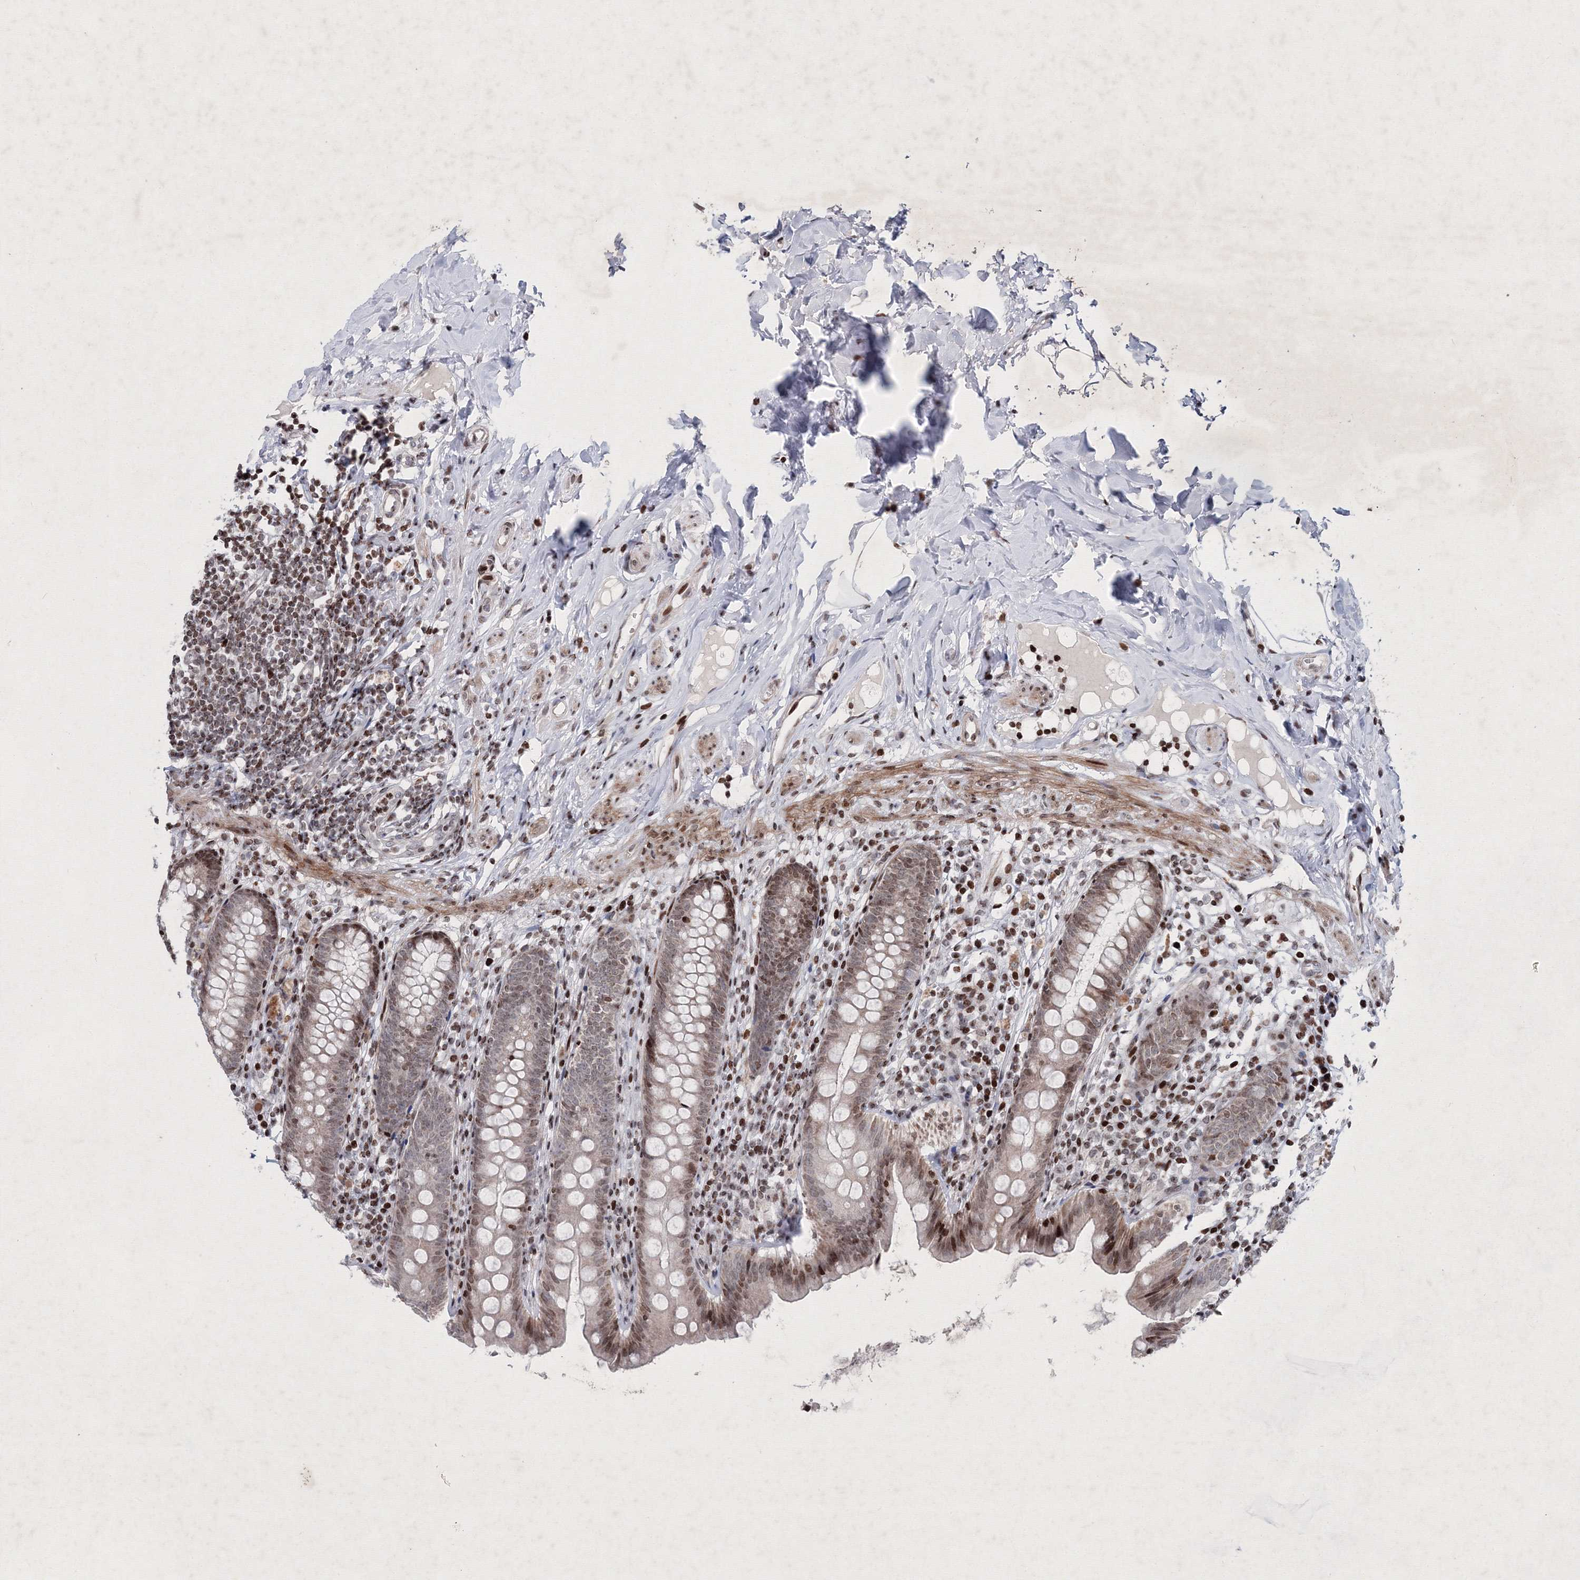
{"staining": {"intensity": "moderate", "quantity": "<25%", "location": "nuclear"}, "tissue": "appendix", "cell_type": "Glandular cells", "image_type": "normal", "snomed": [{"axis": "morphology", "description": "Normal tissue, NOS"}, {"axis": "topography", "description": "Appendix"}], "caption": "High-power microscopy captured an IHC image of normal appendix, revealing moderate nuclear expression in about <25% of glandular cells.", "gene": "SMIM29", "patient": {"sex": "male", "age": 52}}